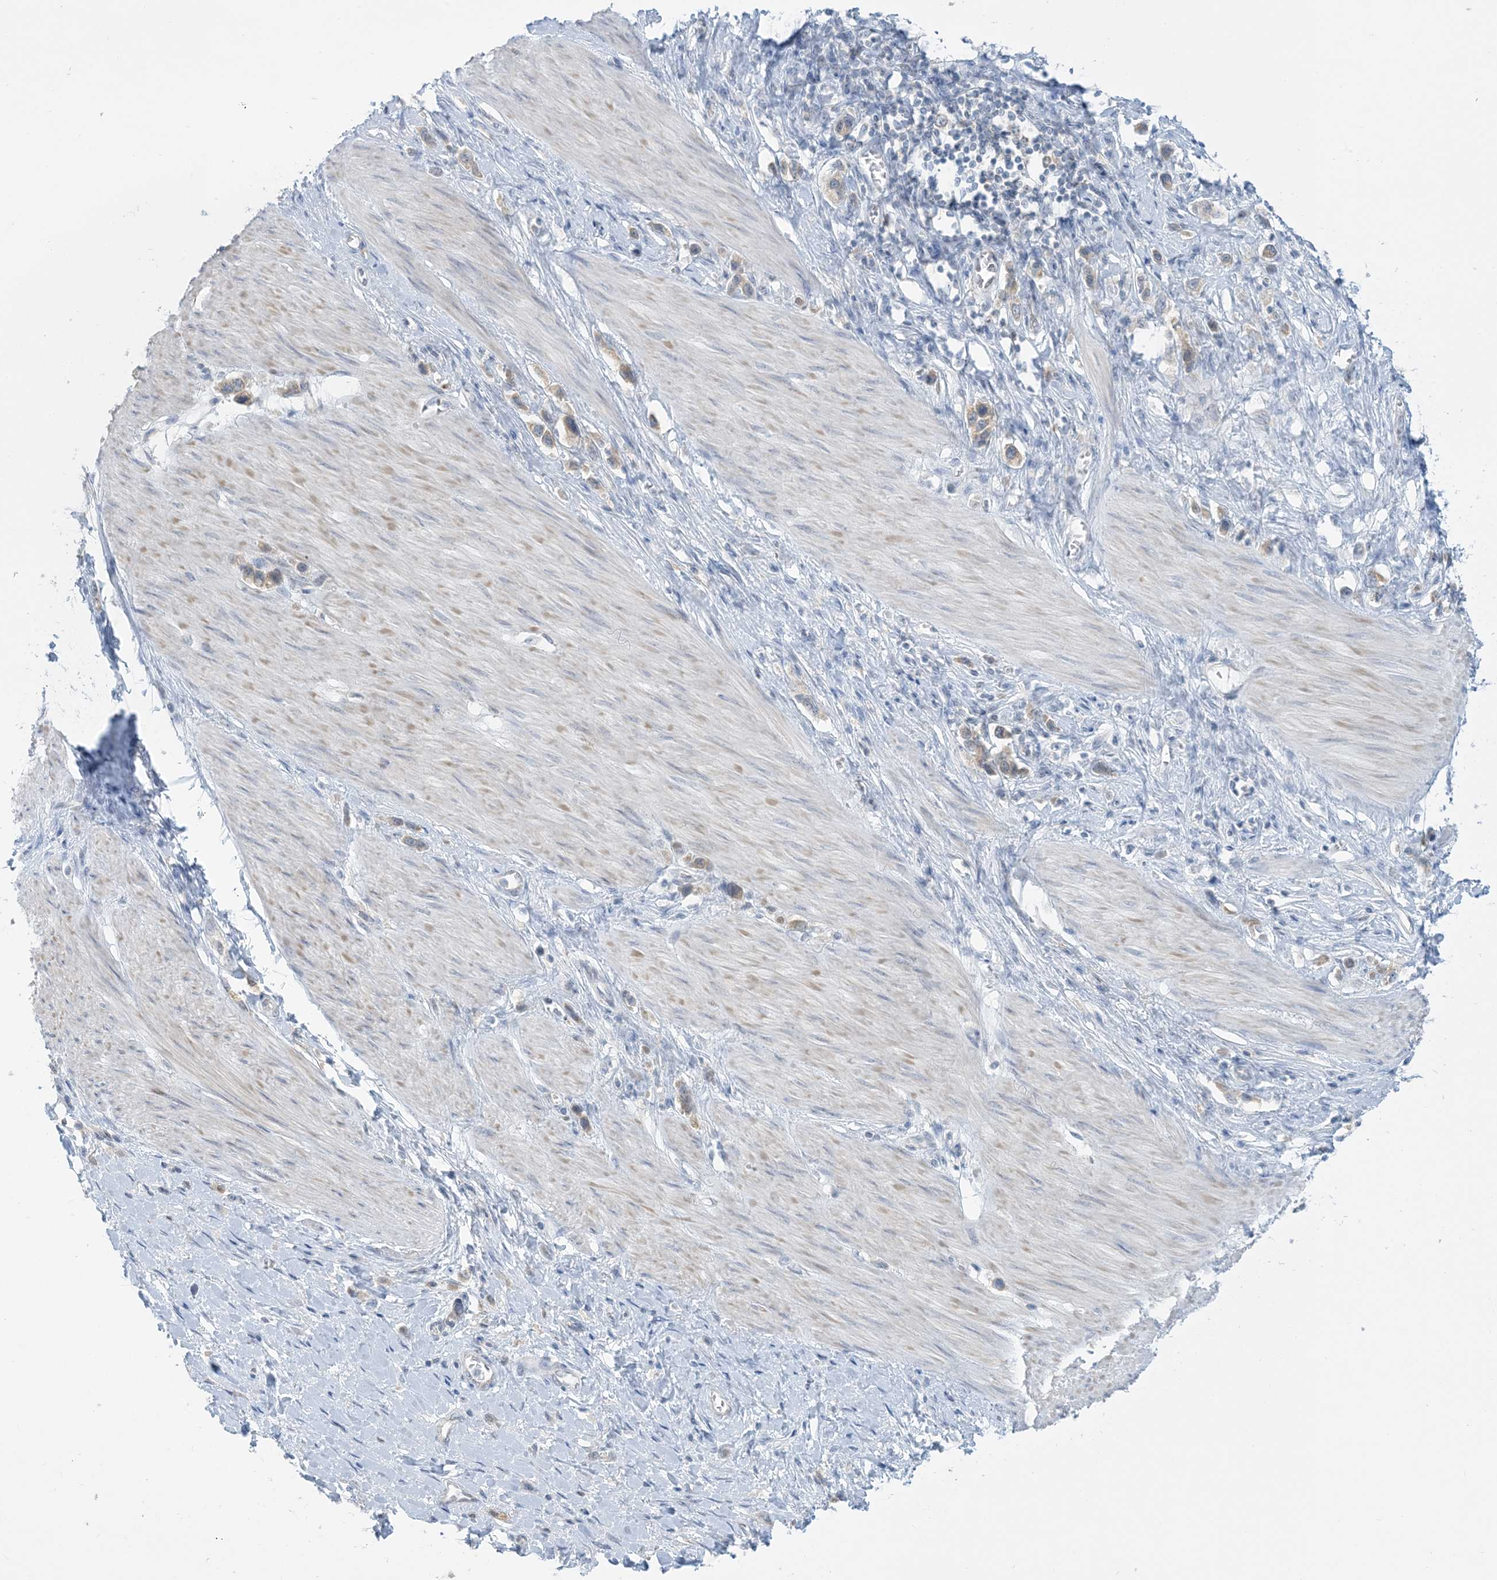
{"staining": {"intensity": "weak", "quantity": "25%-75%", "location": "cytoplasmic/membranous"}, "tissue": "stomach cancer", "cell_type": "Tumor cells", "image_type": "cancer", "snomed": [{"axis": "morphology", "description": "Adenocarcinoma, NOS"}, {"axis": "topography", "description": "Stomach"}], "caption": "Immunohistochemistry photomicrograph of human adenocarcinoma (stomach) stained for a protein (brown), which demonstrates low levels of weak cytoplasmic/membranous expression in approximately 25%-75% of tumor cells.", "gene": "MRPS18A", "patient": {"sex": "female", "age": 65}}